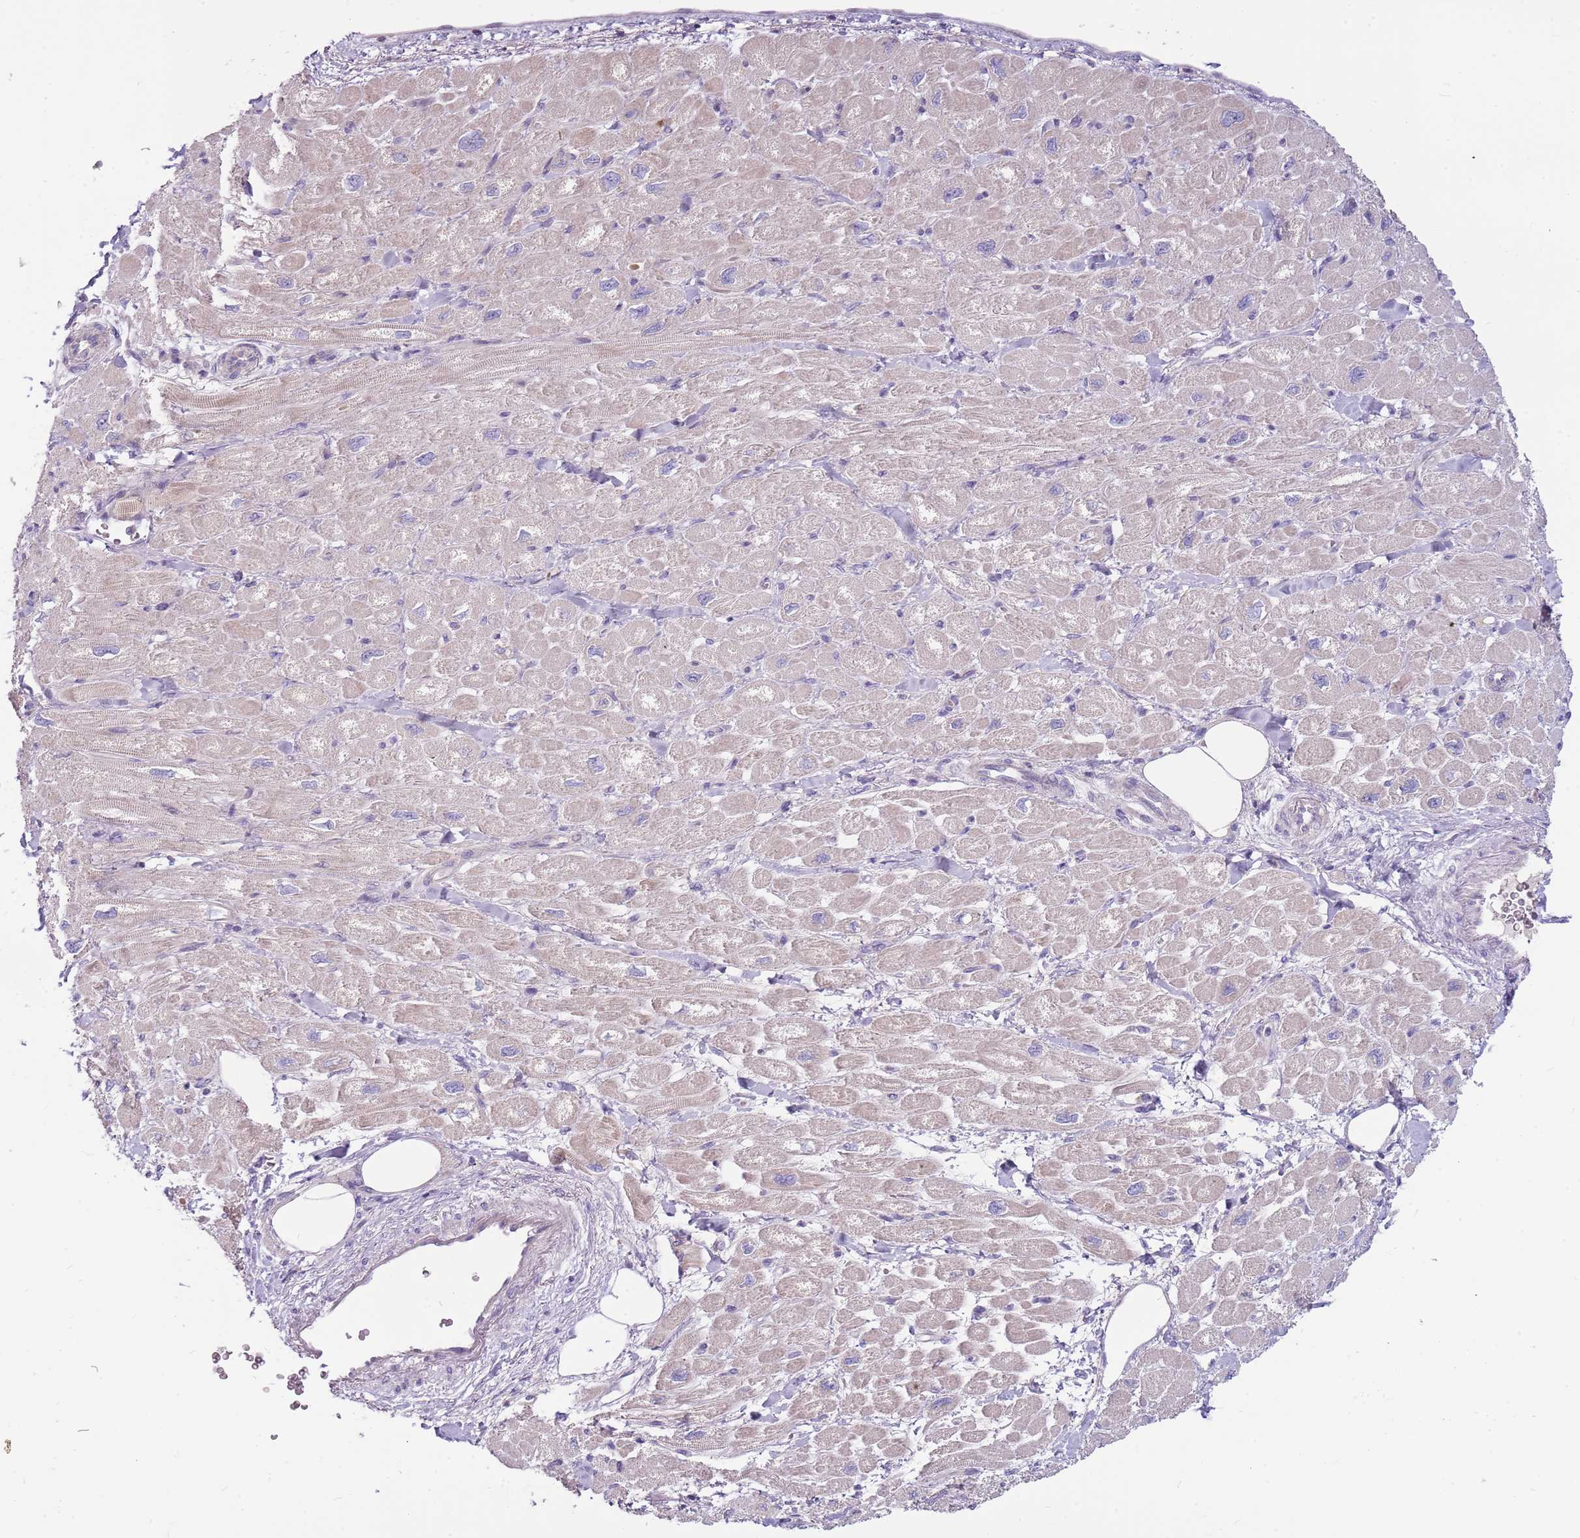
{"staining": {"intensity": "weak", "quantity": "<25%", "location": "cytoplasmic/membranous"}, "tissue": "heart muscle", "cell_type": "Cardiomyocytes", "image_type": "normal", "snomed": [{"axis": "morphology", "description": "Normal tissue, NOS"}, {"axis": "topography", "description": "Heart"}], "caption": "This is a micrograph of immunohistochemistry (IHC) staining of unremarkable heart muscle, which shows no positivity in cardiomyocytes.", "gene": "ARHGAP5", "patient": {"sex": "male", "age": 65}}